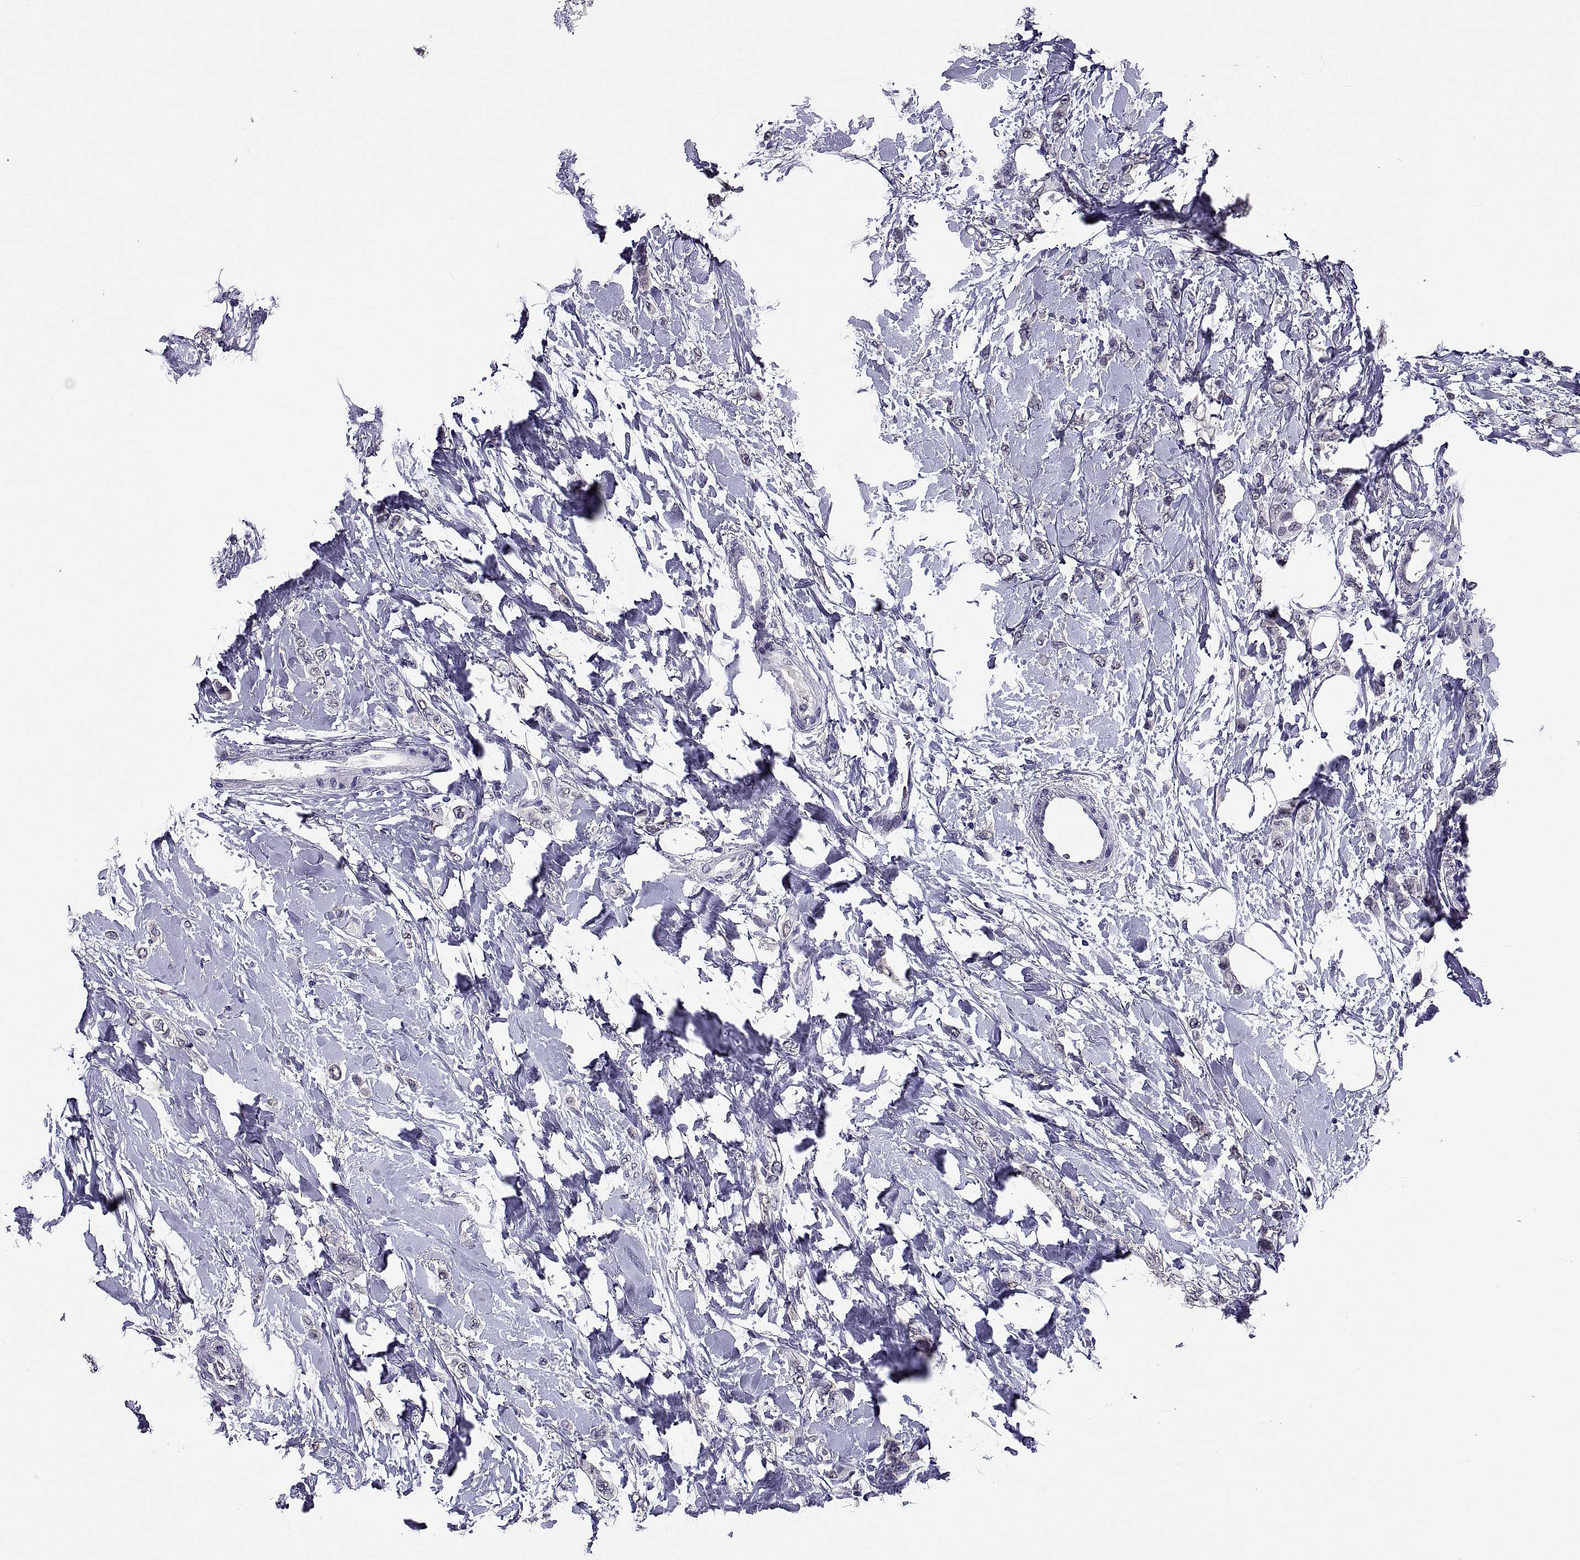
{"staining": {"intensity": "negative", "quantity": "none", "location": "none"}, "tissue": "breast cancer", "cell_type": "Tumor cells", "image_type": "cancer", "snomed": [{"axis": "morphology", "description": "Lobular carcinoma"}, {"axis": "topography", "description": "Breast"}], "caption": "An IHC micrograph of breast cancer (lobular carcinoma) is shown. There is no staining in tumor cells of breast cancer (lobular carcinoma). (DAB (3,3'-diaminobenzidine) immunohistochemistry (IHC) visualized using brightfield microscopy, high magnification).", "gene": "TGFBR3L", "patient": {"sex": "female", "age": 66}}